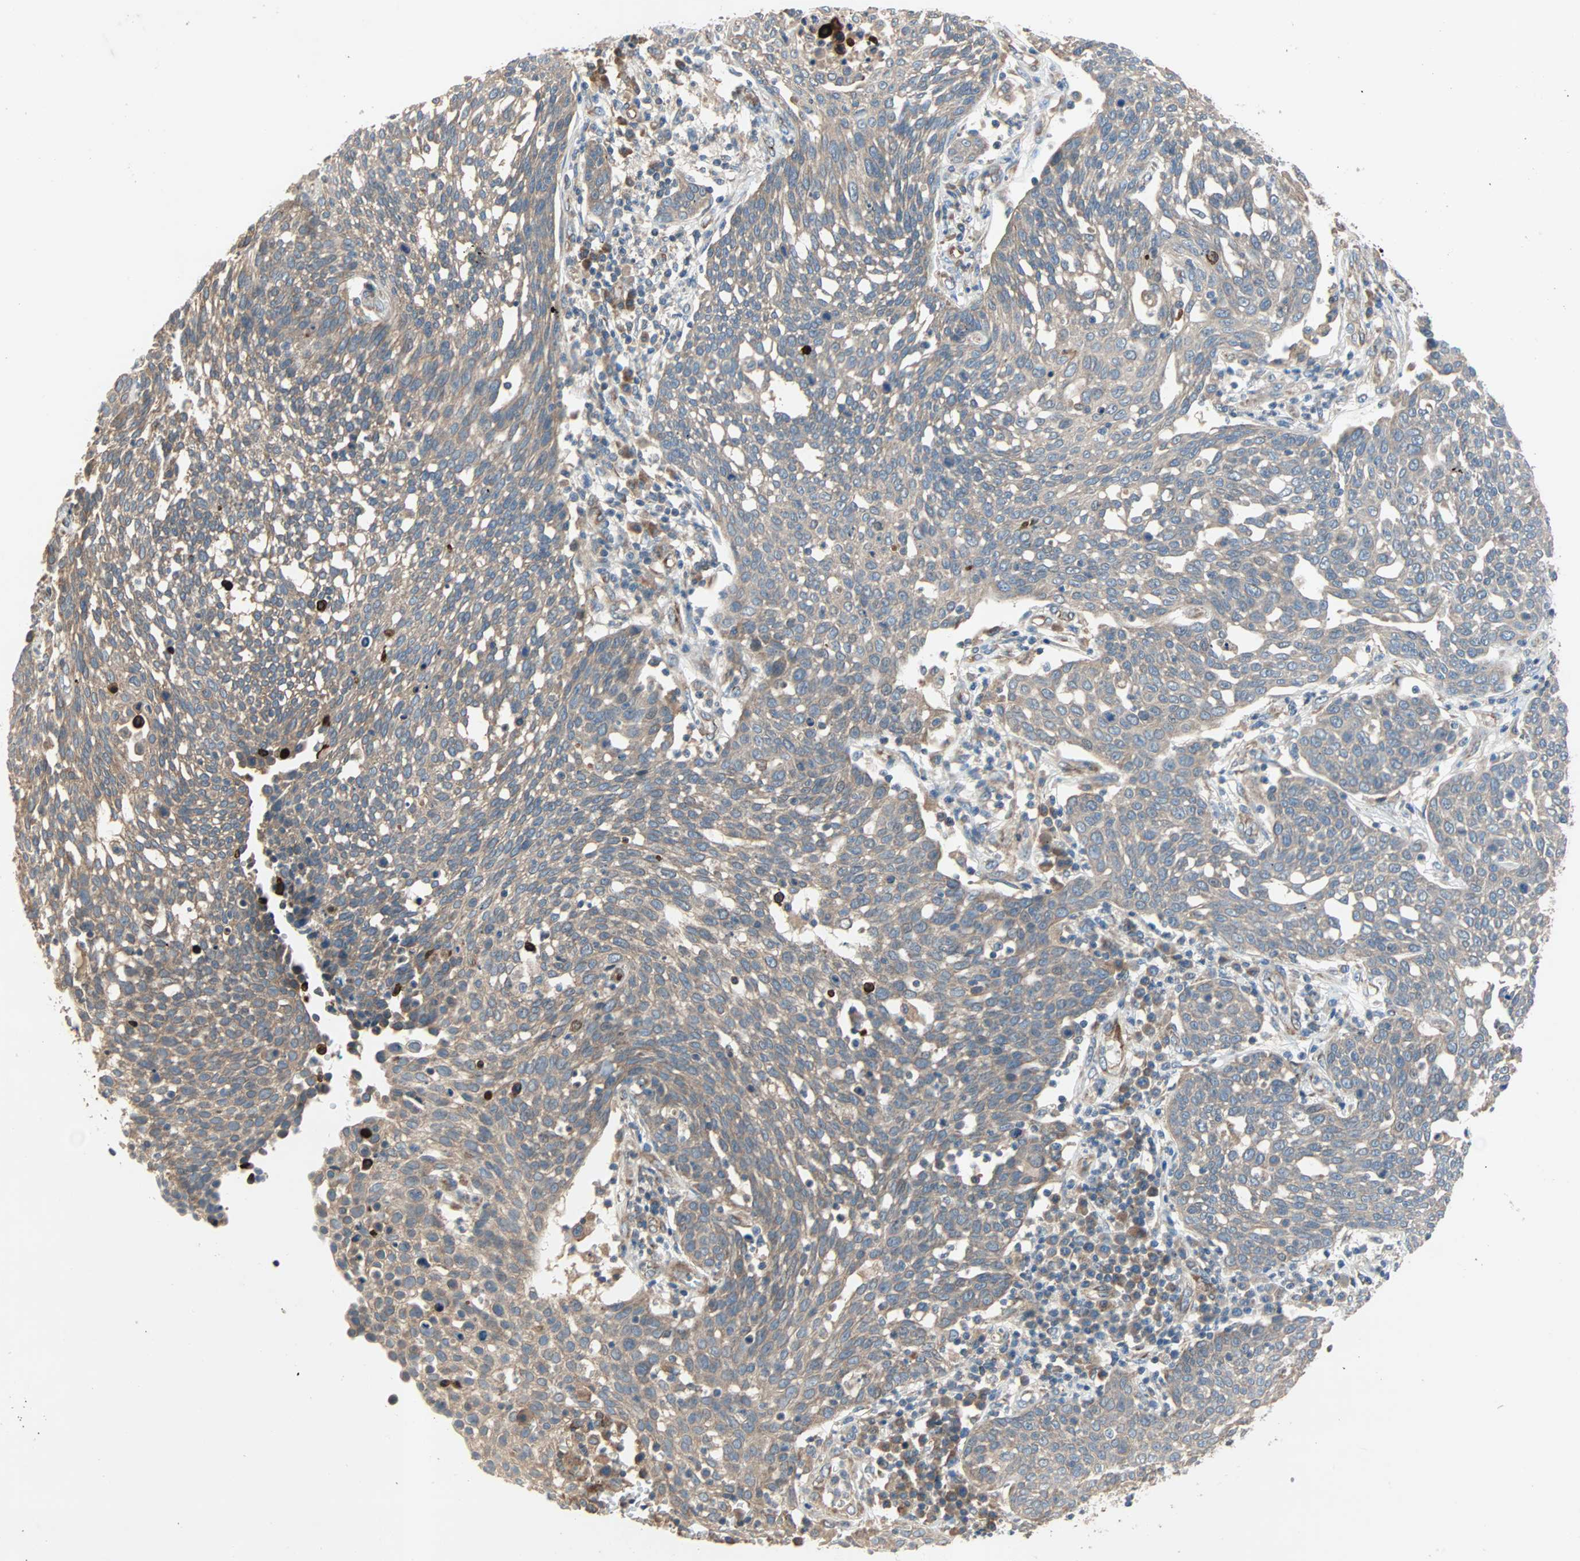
{"staining": {"intensity": "weak", "quantity": ">75%", "location": "cytoplasmic/membranous"}, "tissue": "cervical cancer", "cell_type": "Tumor cells", "image_type": "cancer", "snomed": [{"axis": "morphology", "description": "Squamous cell carcinoma, NOS"}, {"axis": "topography", "description": "Cervix"}], "caption": "IHC of cervical cancer exhibits low levels of weak cytoplasmic/membranous positivity in about >75% of tumor cells. The staining was performed using DAB (3,3'-diaminobenzidine), with brown indicating positive protein expression. Nuclei are stained blue with hematoxylin.", "gene": "XYLT1", "patient": {"sex": "female", "age": 34}}